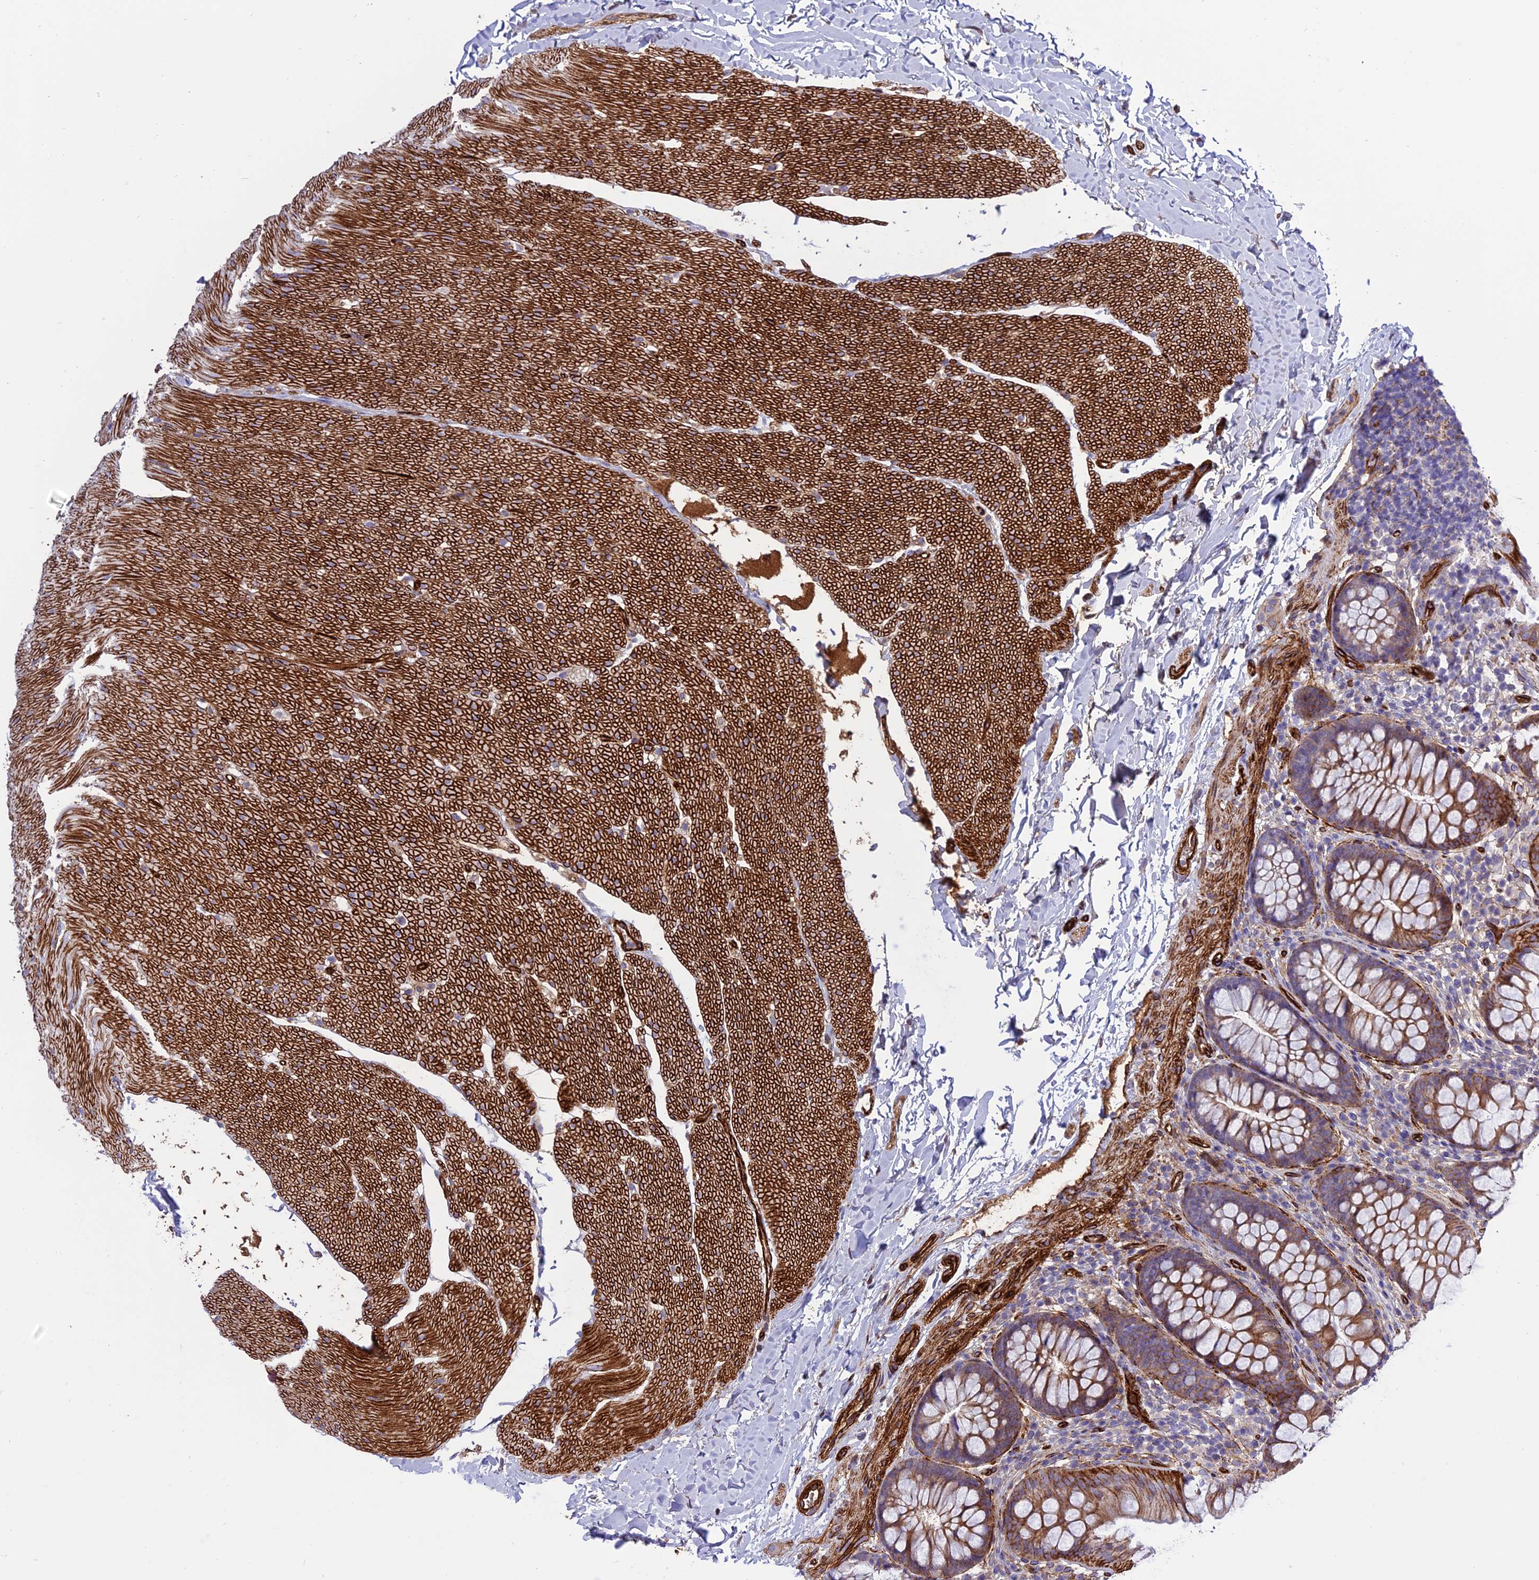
{"staining": {"intensity": "moderate", "quantity": ">75%", "location": "cytoplasmic/membranous"}, "tissue": "colon", "cell_type": "Endothelial cells", "image_type": "normal", "snomed": [{"axis": "morphology", "description": "Normal tissue, NOS"}, {"axis": "topography", "description": "Colon"}], "caption": "A brown stain shows moderate cytoplasmic/membranous expression of a protein in endothelial cells of unremarkable colon.", "gene": "REX1BD", "patient": {"sex": "female", "age": 62}}